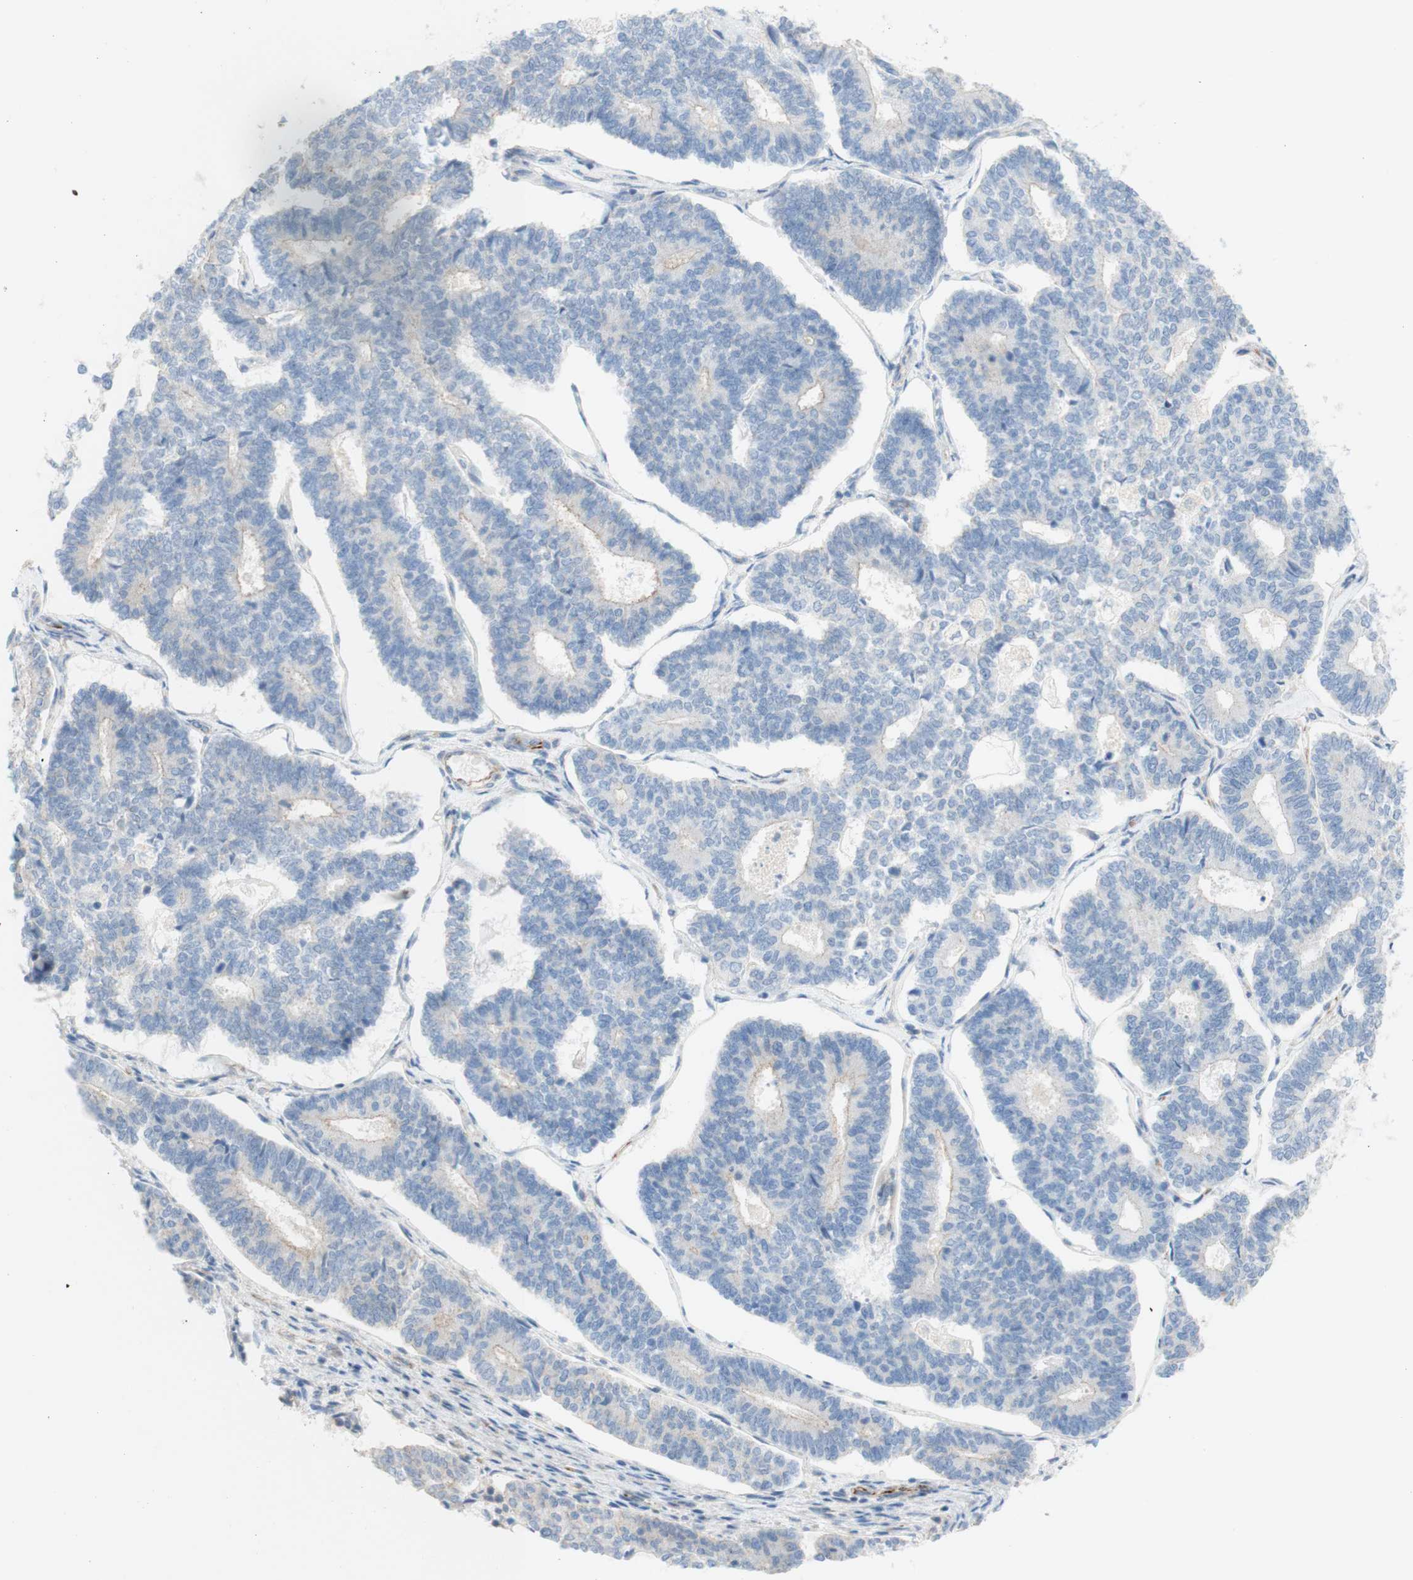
{"staining": {"intensity": "weak", "quantity": "<25%", "location": "cytoplasmic/membranous"}, "tissue": "endometrial cancer", "cell_type": "Tumor cells", "image_type": "cancer", "snomed": [{"axis": "morphology", "description": "Adenocarcinoma, NOS"}, {"axis": "topography", "description": "Endometrium"}], "caption": "Immunohistochemistry (IHC) histopathology image of neoplastic tissue: human endometrial cancer stained with DAB (3,3'-diaminobenzidine) reveals no significant protein positivity in tumor cells.", "gene": "POU2AF1", "patient": {"sex": "female", "age": 70}}